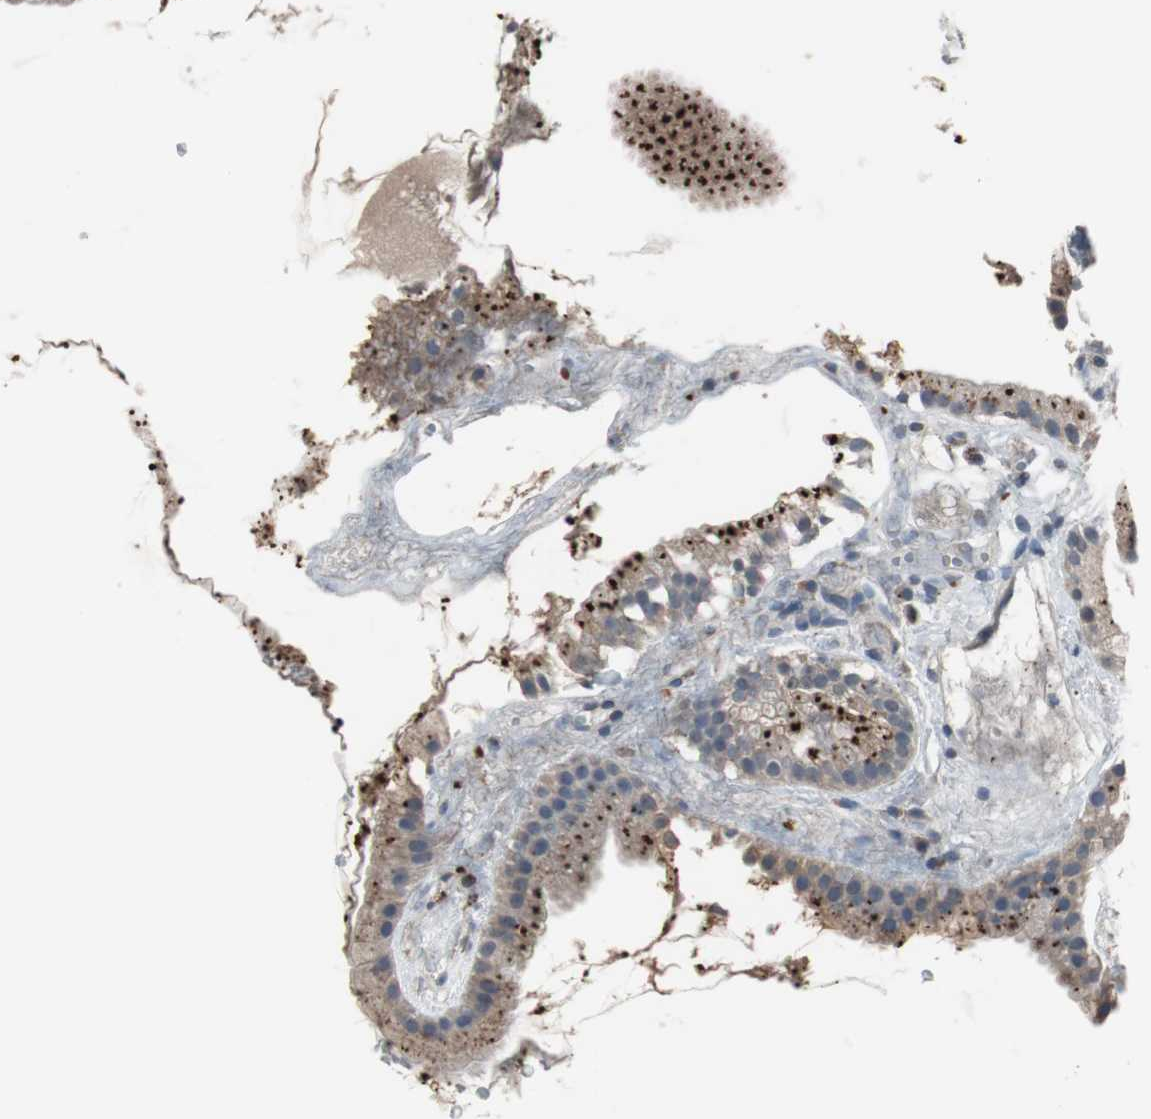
{"staining": {"intensity": "strong", "quantity": ">75%", "location": "cytoplasmic/membranous"}, "tissue": "gallbladder", "cell_type": "Glandular cells", "image_type": "normal", "snomed": [{"axis": "morphology", "description": "Normal tissue, NOS"}, {"axis": "topography", "description": "Gallbladder"}], "caption": "Brown immunohistochemical staining in normal human gallbladder shows strong cytoplasmic/membranous positivity in about >75% of glandular cells. Using DAB (3,3'-diaminobenzidine) (brown) and hematoxylin (blue) stains, captured at high magnification using brightfield microscopy.", "gene": "PCYT1B", "patient": {"sex": "female", "age": 64}}